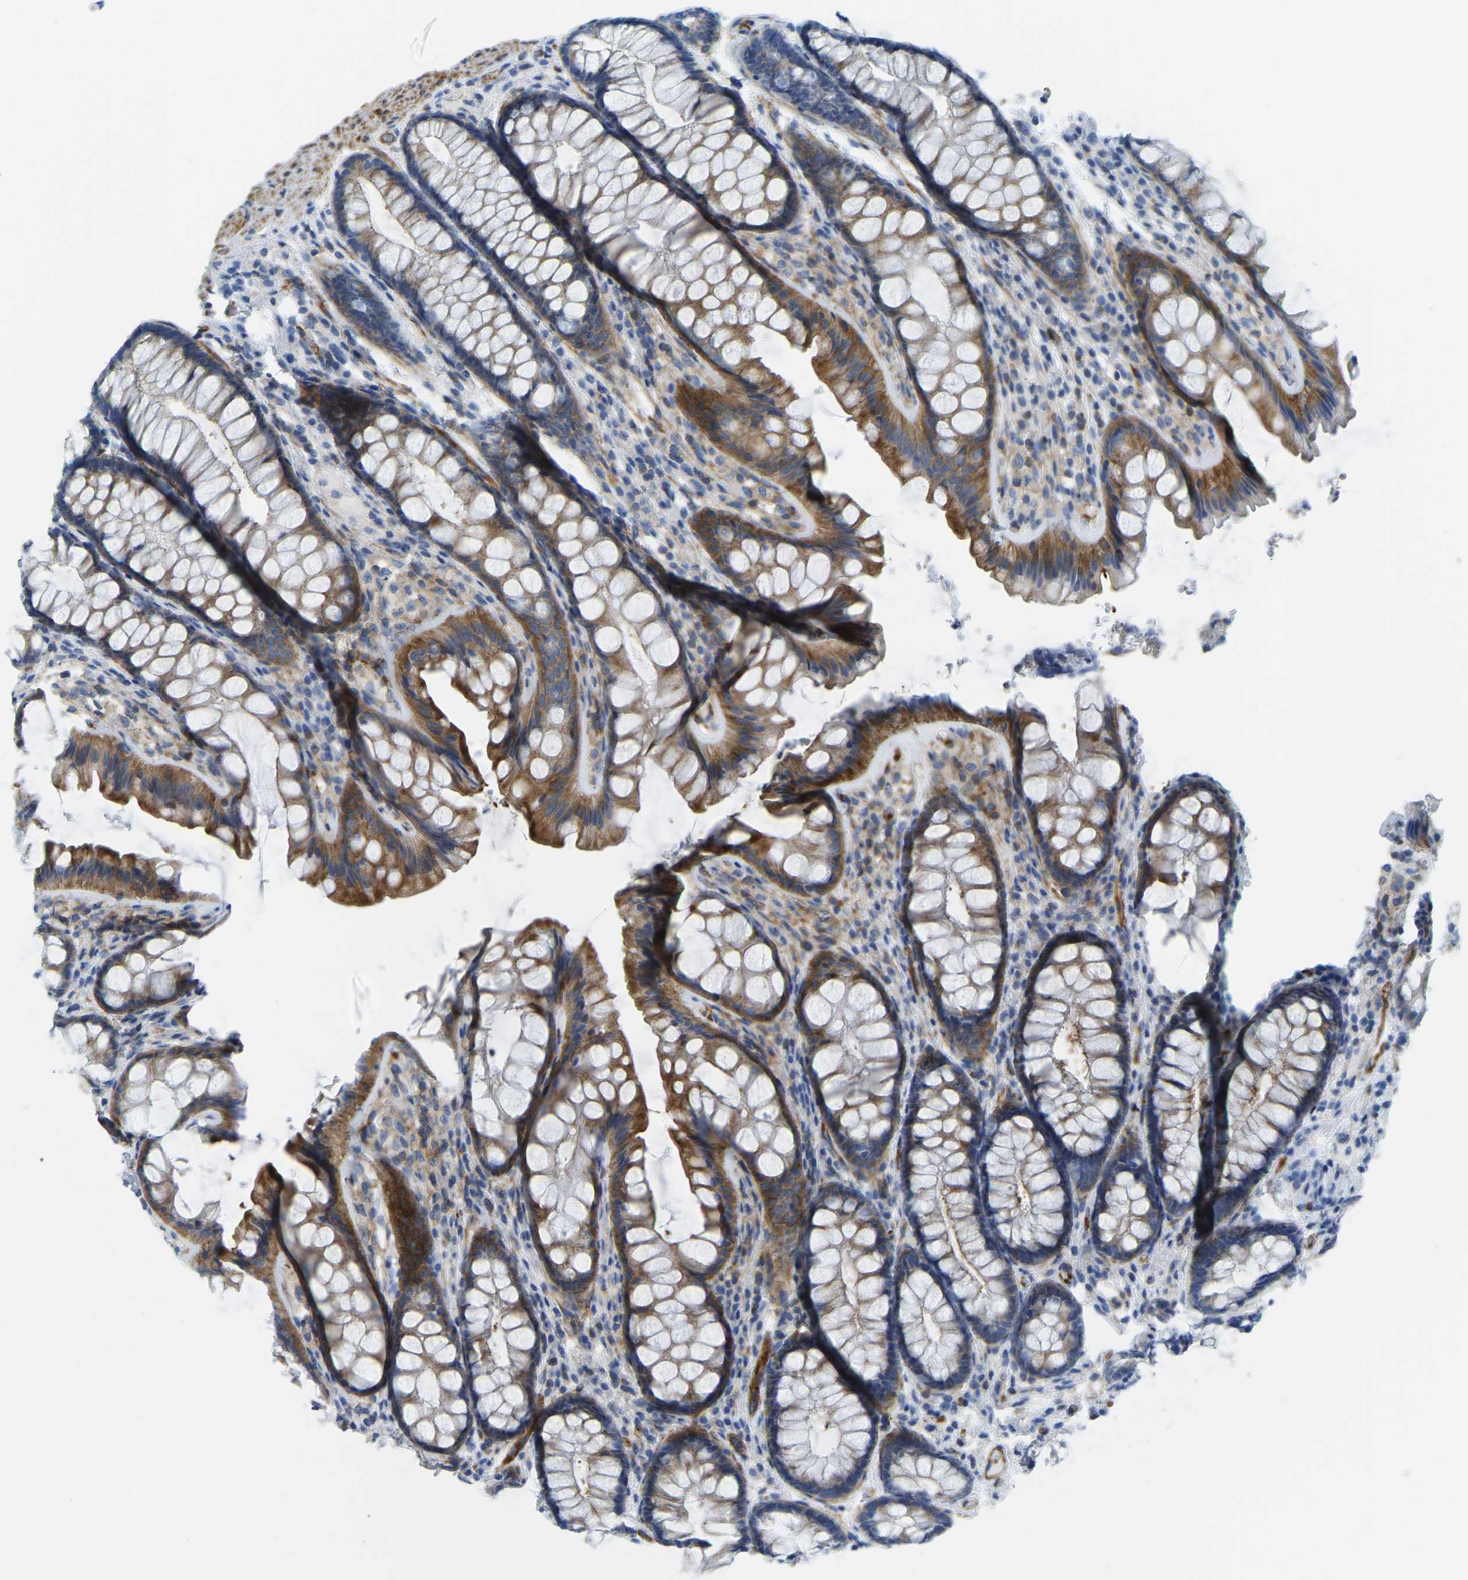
{"staining": {"intensity": "strong", "quantity": ">75%", "location": "cytoplasmic/membranous"}, "tissue": "colon", "cell_type": "Endothelial cells", "image_type": "normal", "snomed": [{"axis": "morphology", "description": "Normal tissue, NOS"}, {"axis": "topography", "description": "Colon"}], "caption": "This photomicrograph exhibits normal colon stained with IHC to label a protein in brown. The cytoplasmic/membranous of endothelial cells show strong positivity for the protein. Nuclei are counter-stained blue.", "gene": "MYL3", "patient": {"sex": "female", "age": 56}}